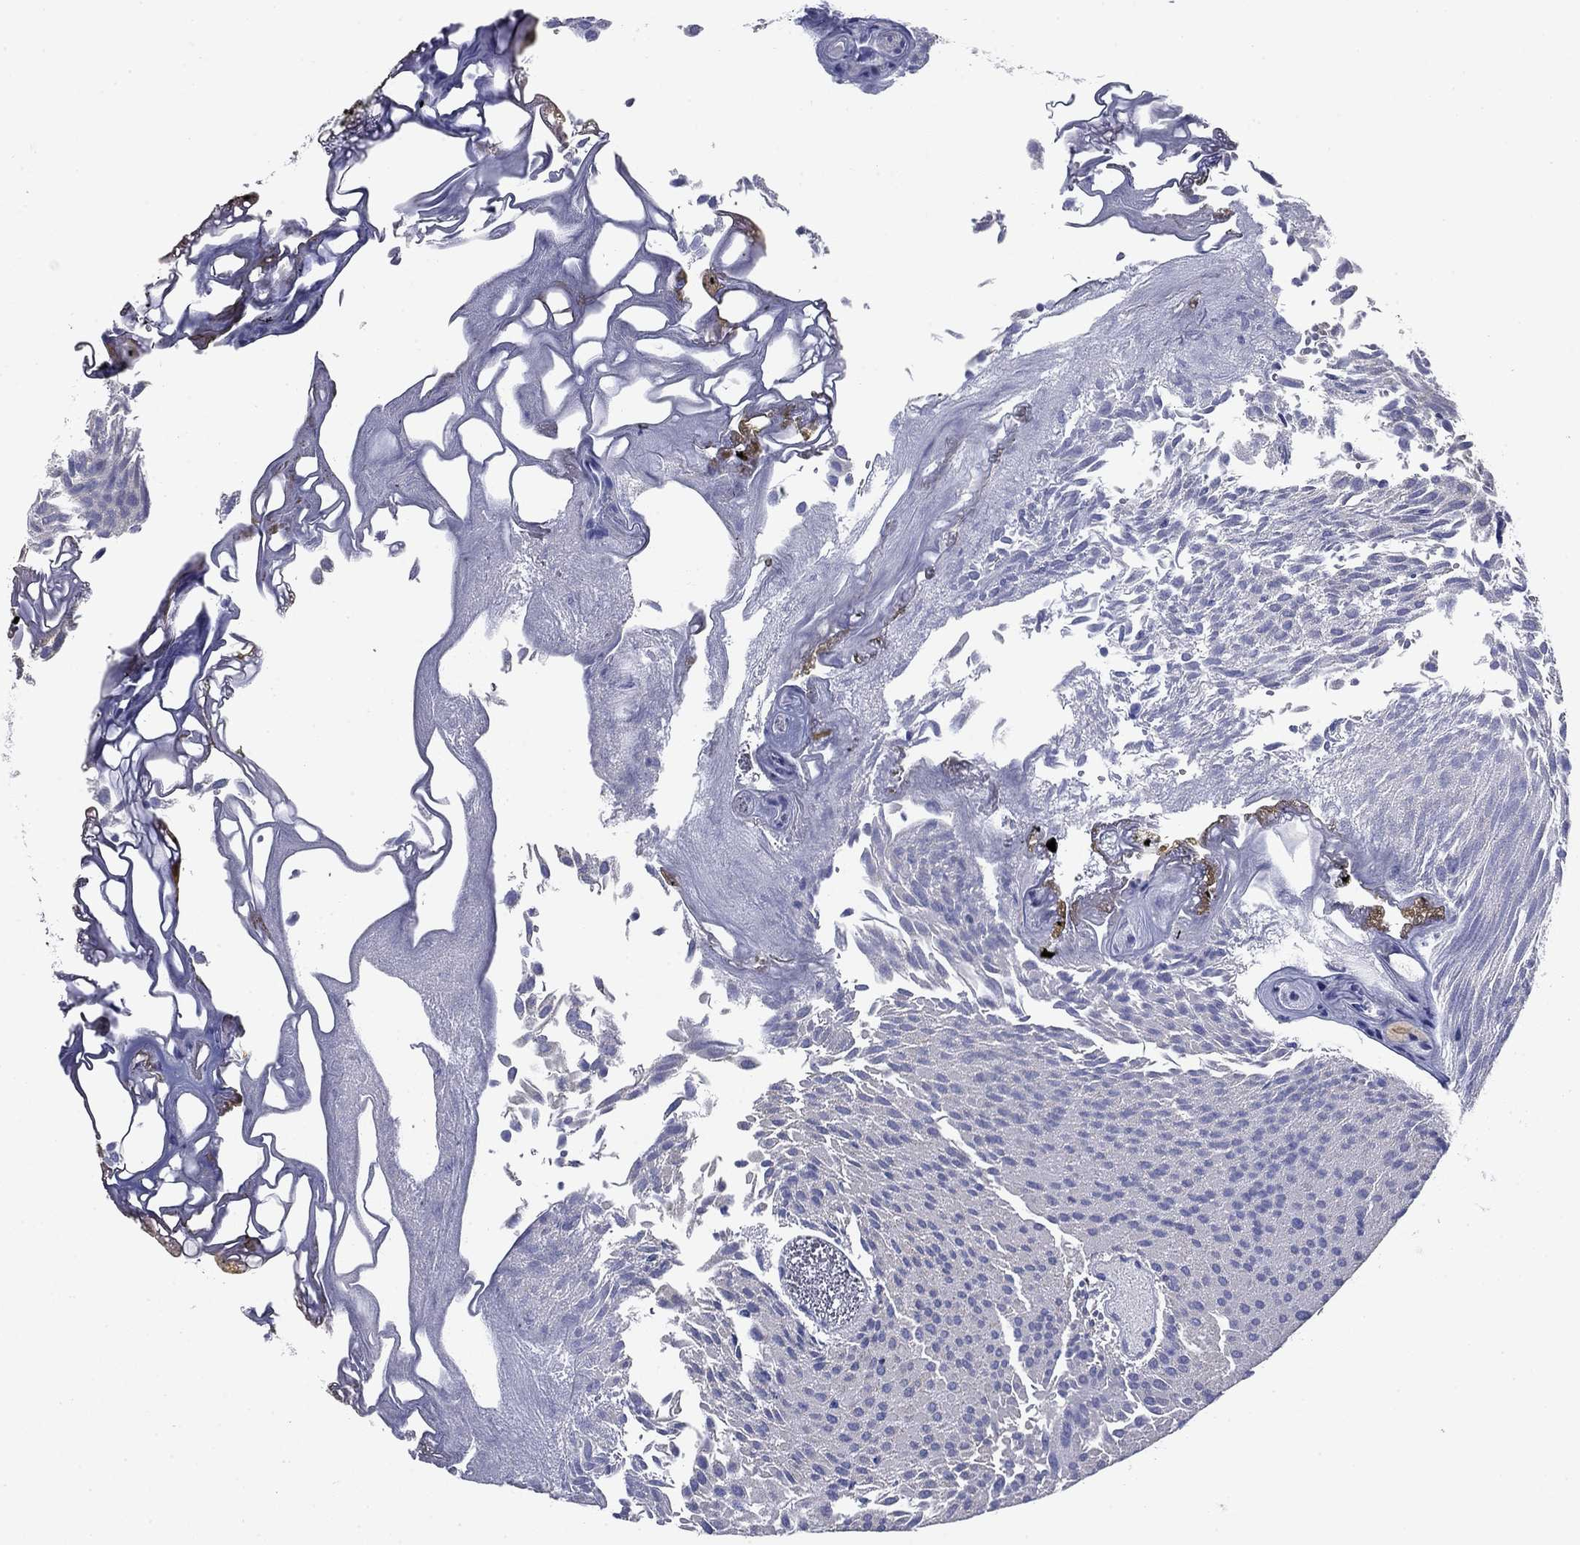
{"staining": {"intensity": "negative", "quantity": "none", "location": "none"}, "tissue": "urothelial cancer", "cell_type": "Tumor cells", "image_type": "cancer", "snomed": [{"axis": "morphology", "description": "Urothelial carcinoma, Low grade"}, {"axis": "topography", "description": "Urinary bladder"}], "caption": "Urothelial cancer was stained to show a protein in brown. There is no significant positivity in tumor cells.", "gene": "PRKCG", "patient": {"sex": "male", "age": 52}}